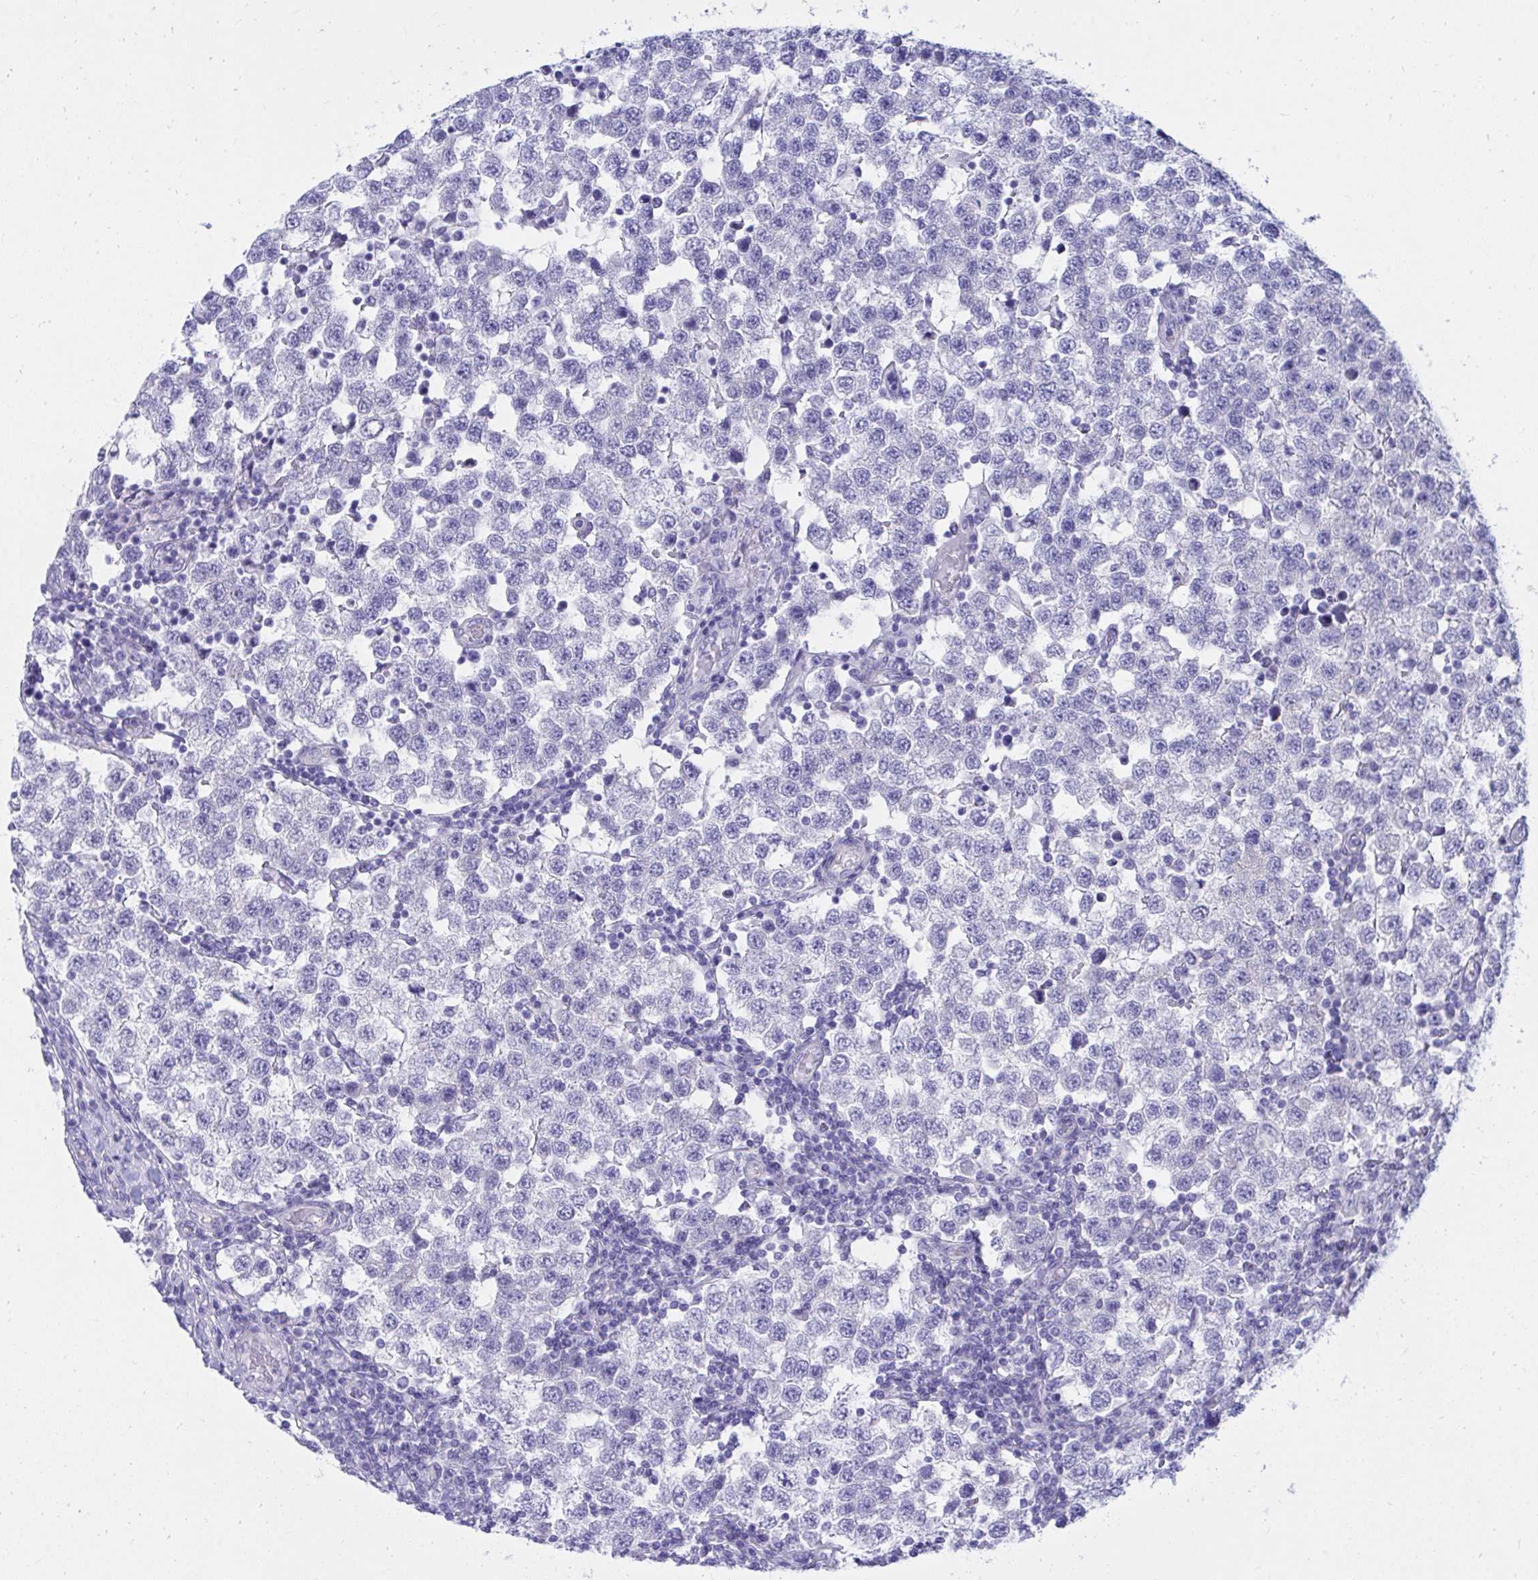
{"staining": {"intensity": "negative", "quantity": "none", "location": "none"}, "tissue": "testis cancer", "cell_type": "Tumor cells", "image_type": "cancer", "snomed": [{"axis": "morphology", "description": "Seminoma, NOS"}, {"axis": "topography", "description": "Testis"}], "caption": "Testis cancer (seminoma) was stained to show a protein in brown. There is no significant expression in tumor cells.", "gene": "SHISA8", "patient": {"sex": "male", "age": 34}}